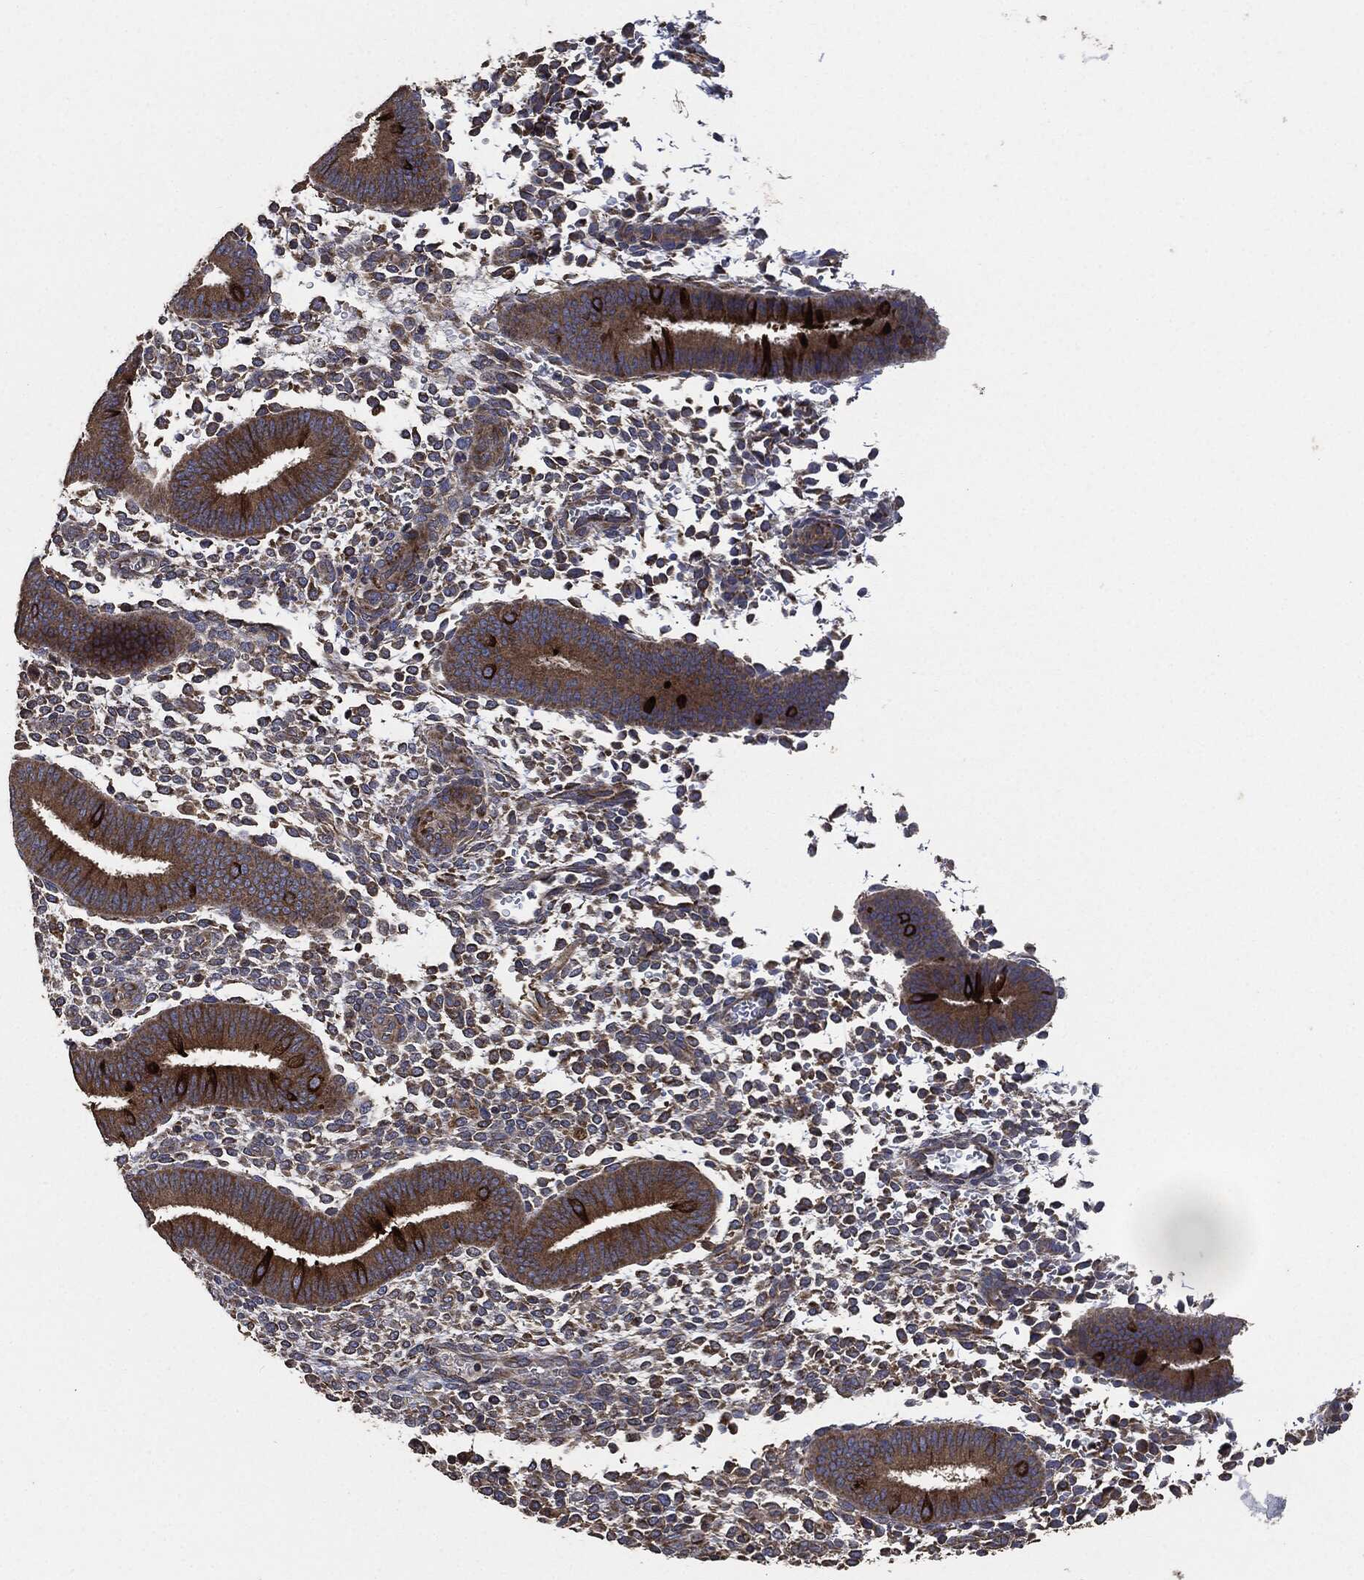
{"staining": {"intensity": "strong", "quantity": "<25%", "location": "cytoplasmic/membranous"}, "tissue": "endometrium", "cell_type": "Cells in endometrial stroma", "image_type": "normal", "snomed": [{"axis": "morphology", "description": "Normal tissue, NOS"}, {"axis": "topography", "description": "Endometrium"}], "caption": "Normal endometrium displays strong cytoplasmic/membranous expression in about <25% of cells in endometrial stroma Using DAB (brown) and hematoxylin (blue) stains, captured at high magnification using brightfield microscopy..", "gene": "STK3", "patient": {"sex": "female", "age": 39}}